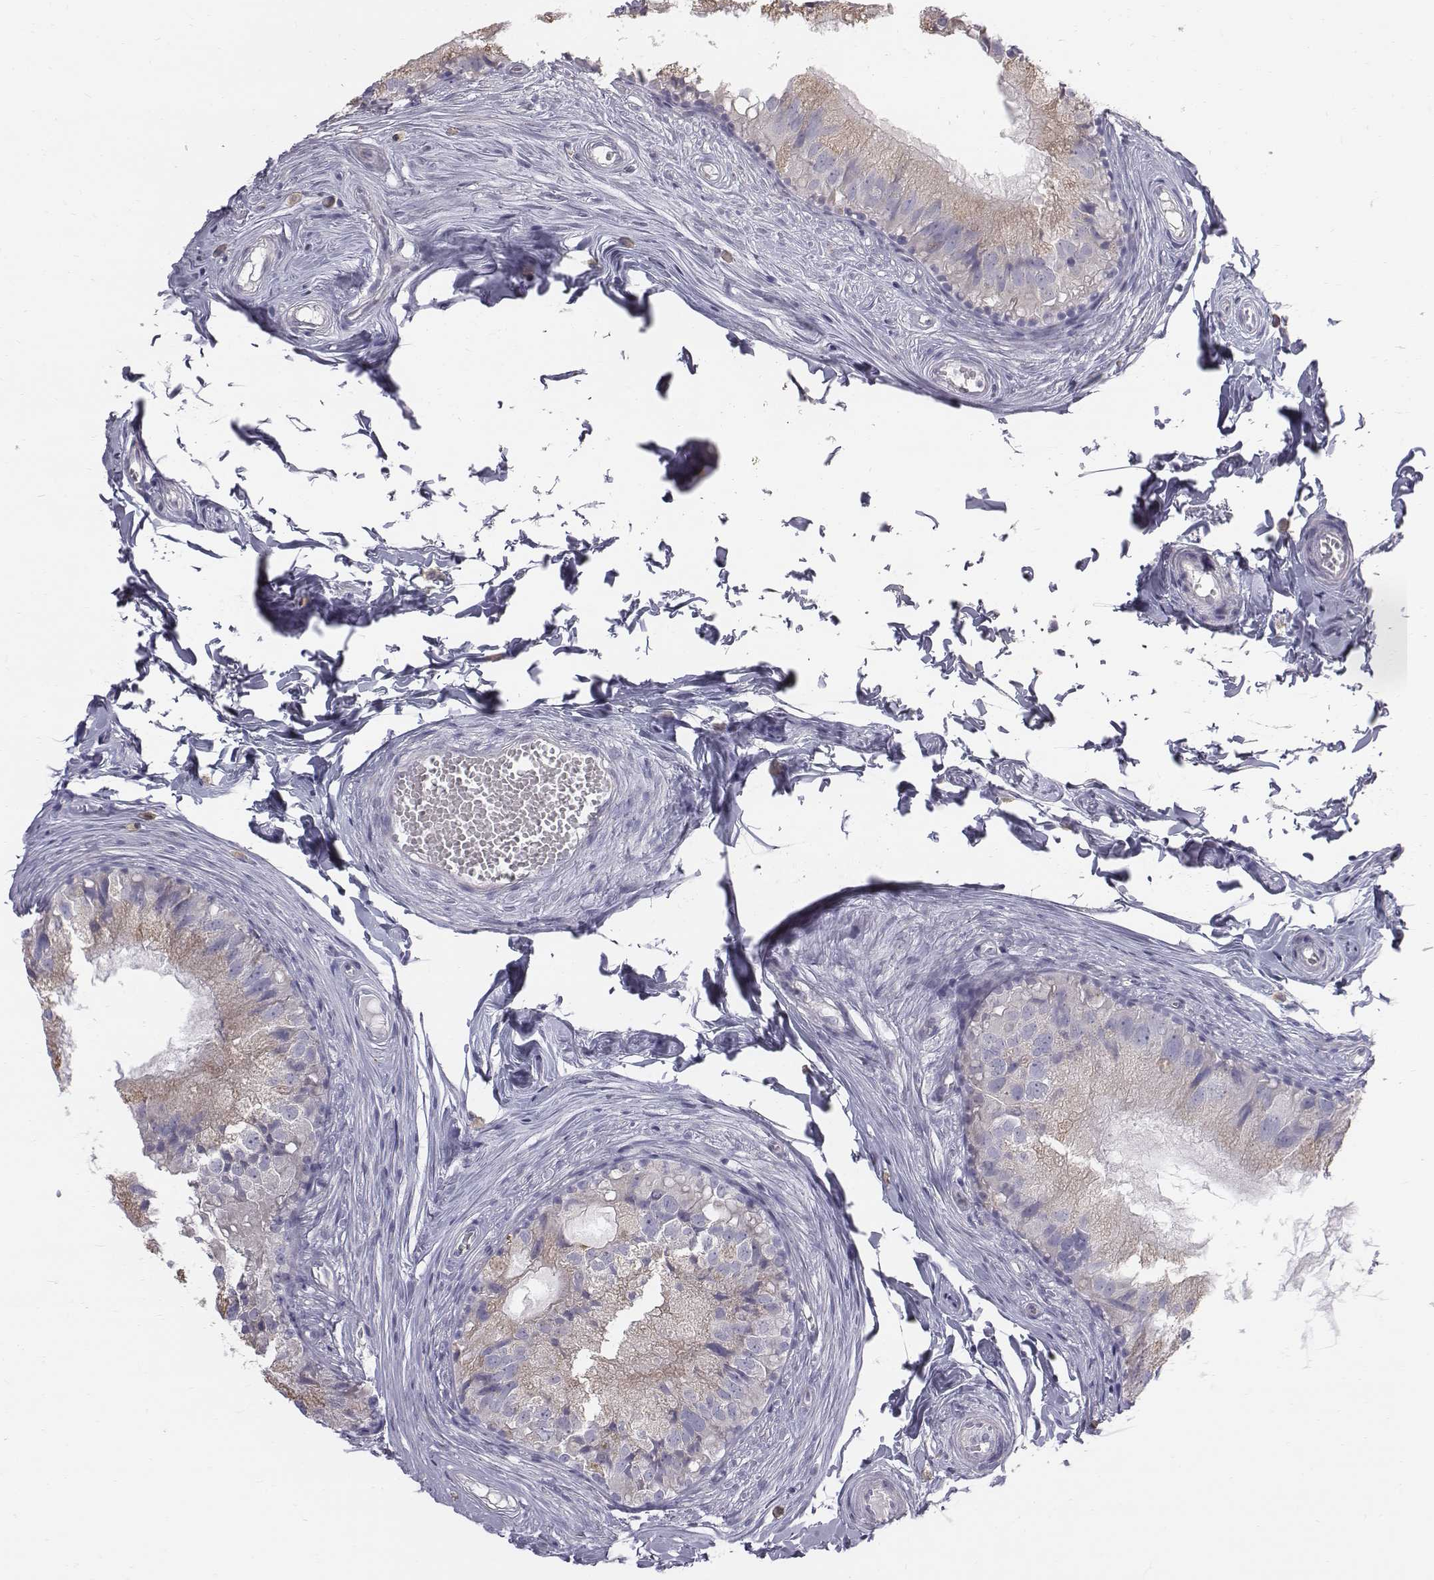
{"staining": {"intensity": "weak", "quantity": "<25%", "location": "cytoplasmic/membranous"}, "tissue": "epididymis", "cell_type": "Glandular cells", "image_type": "normal", "snomed": [{"axis": "morphology", "description": "Normal tissue, NOS"}, {"axis": "topography", "description": "Epididymis"}], "caption": "Normal epididymis was stained to show a protein in brown. There is no significant positivity in glandular cells.", "gene": "C6orf58", "patient": {"sex": "male", "age": 45}}